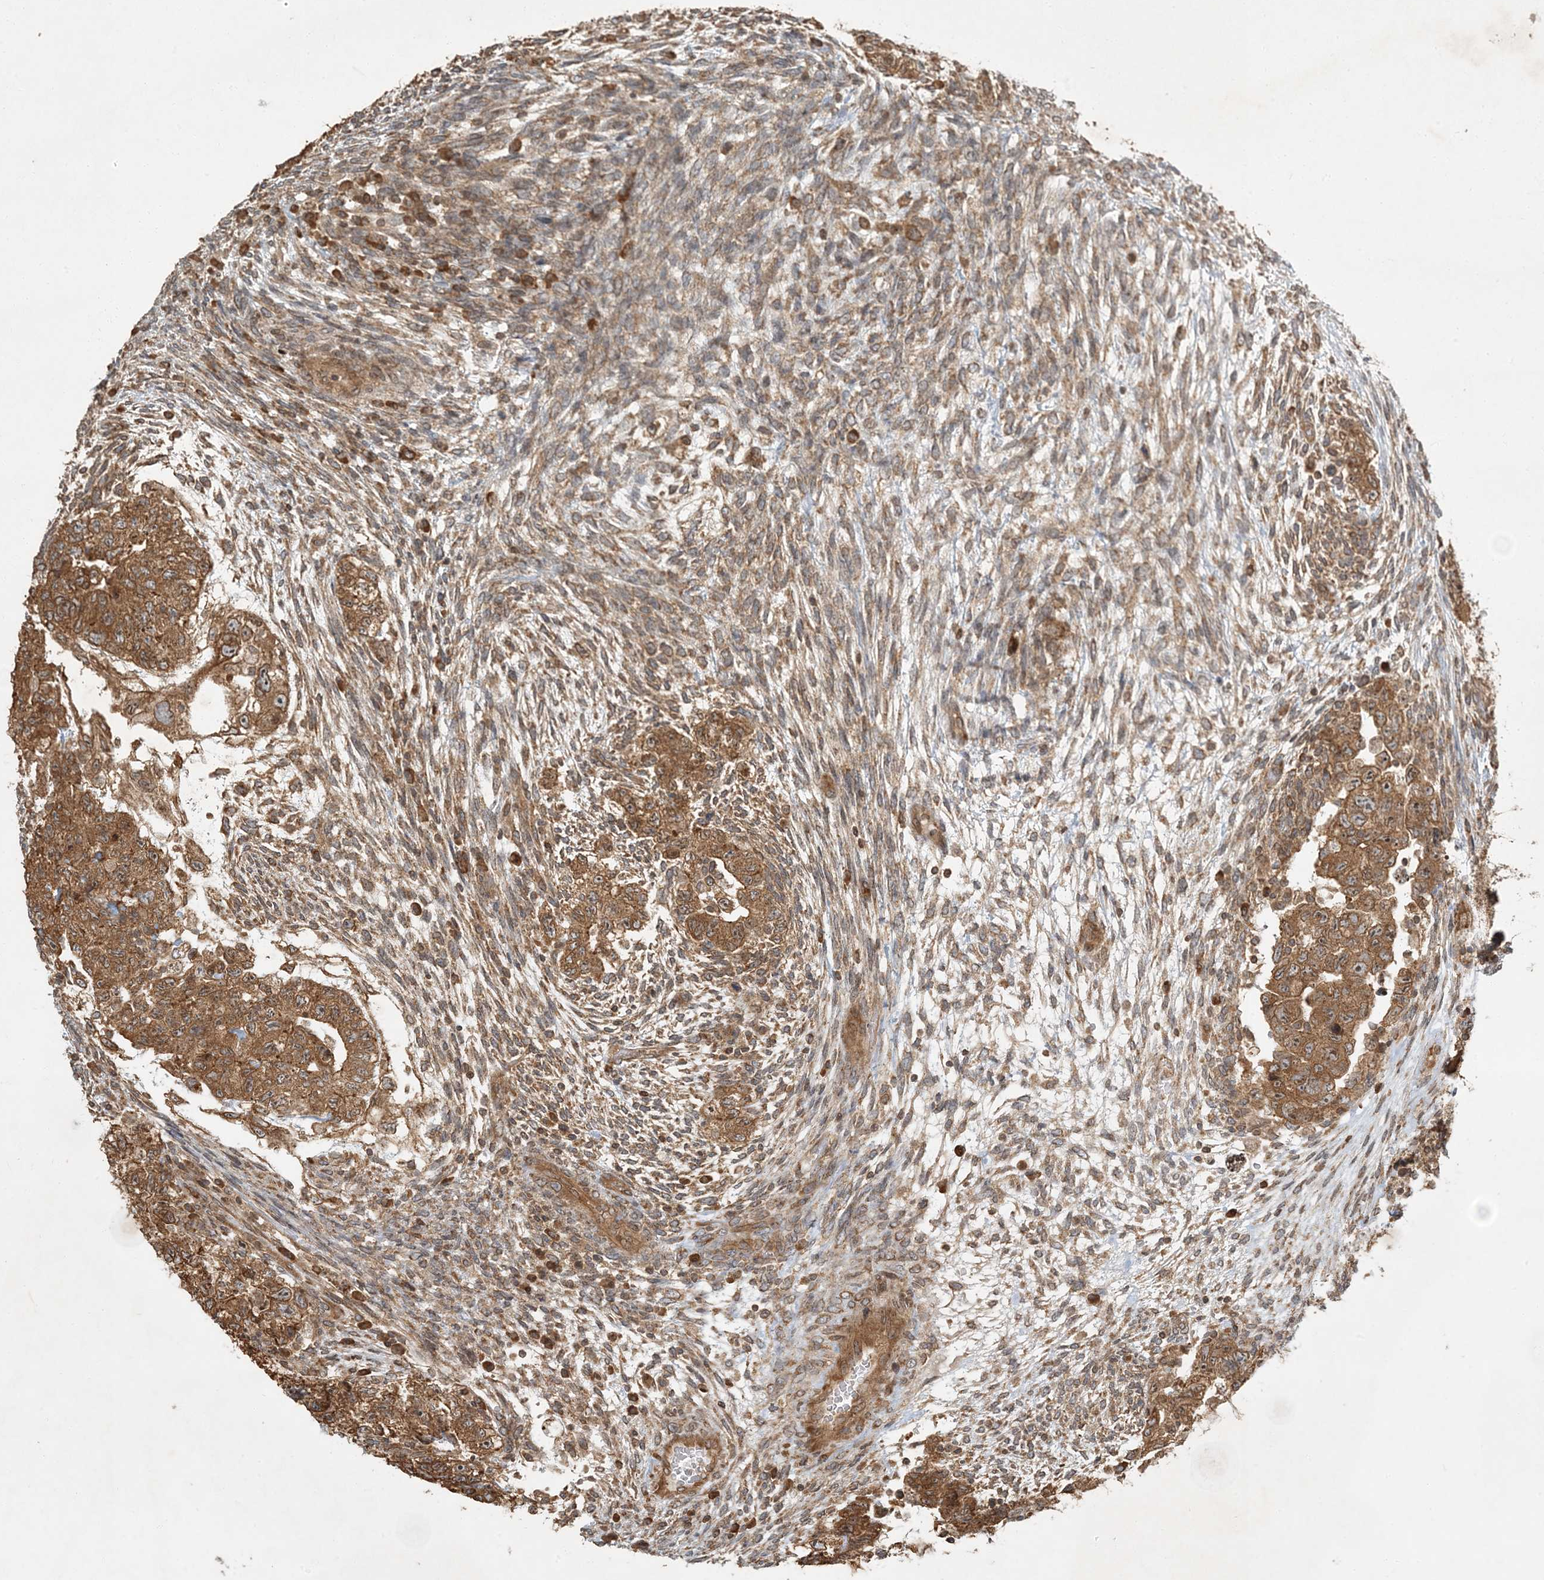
{"staining": {"intensity": "moderate", "quantity": ">75%", "location": "cytoplasmic/membranous"}, "tissue": "testis cancer", "cell_type": "Tumor cells", "image_type": "cancer", "snomed": [{"axis": "morphology", "description": "Carcinoma, Embryonal, NOS"}, {"axis": "topography", "description": "Testis"}], "caption": "A histopathology image of testis embryonal carcinoma stained for a protein exhibits moderate cytoplasmic/membranous brown staining in tumor cells.", "gene": "COMMD8", "patient": {"sex": "male", "age": 36}}